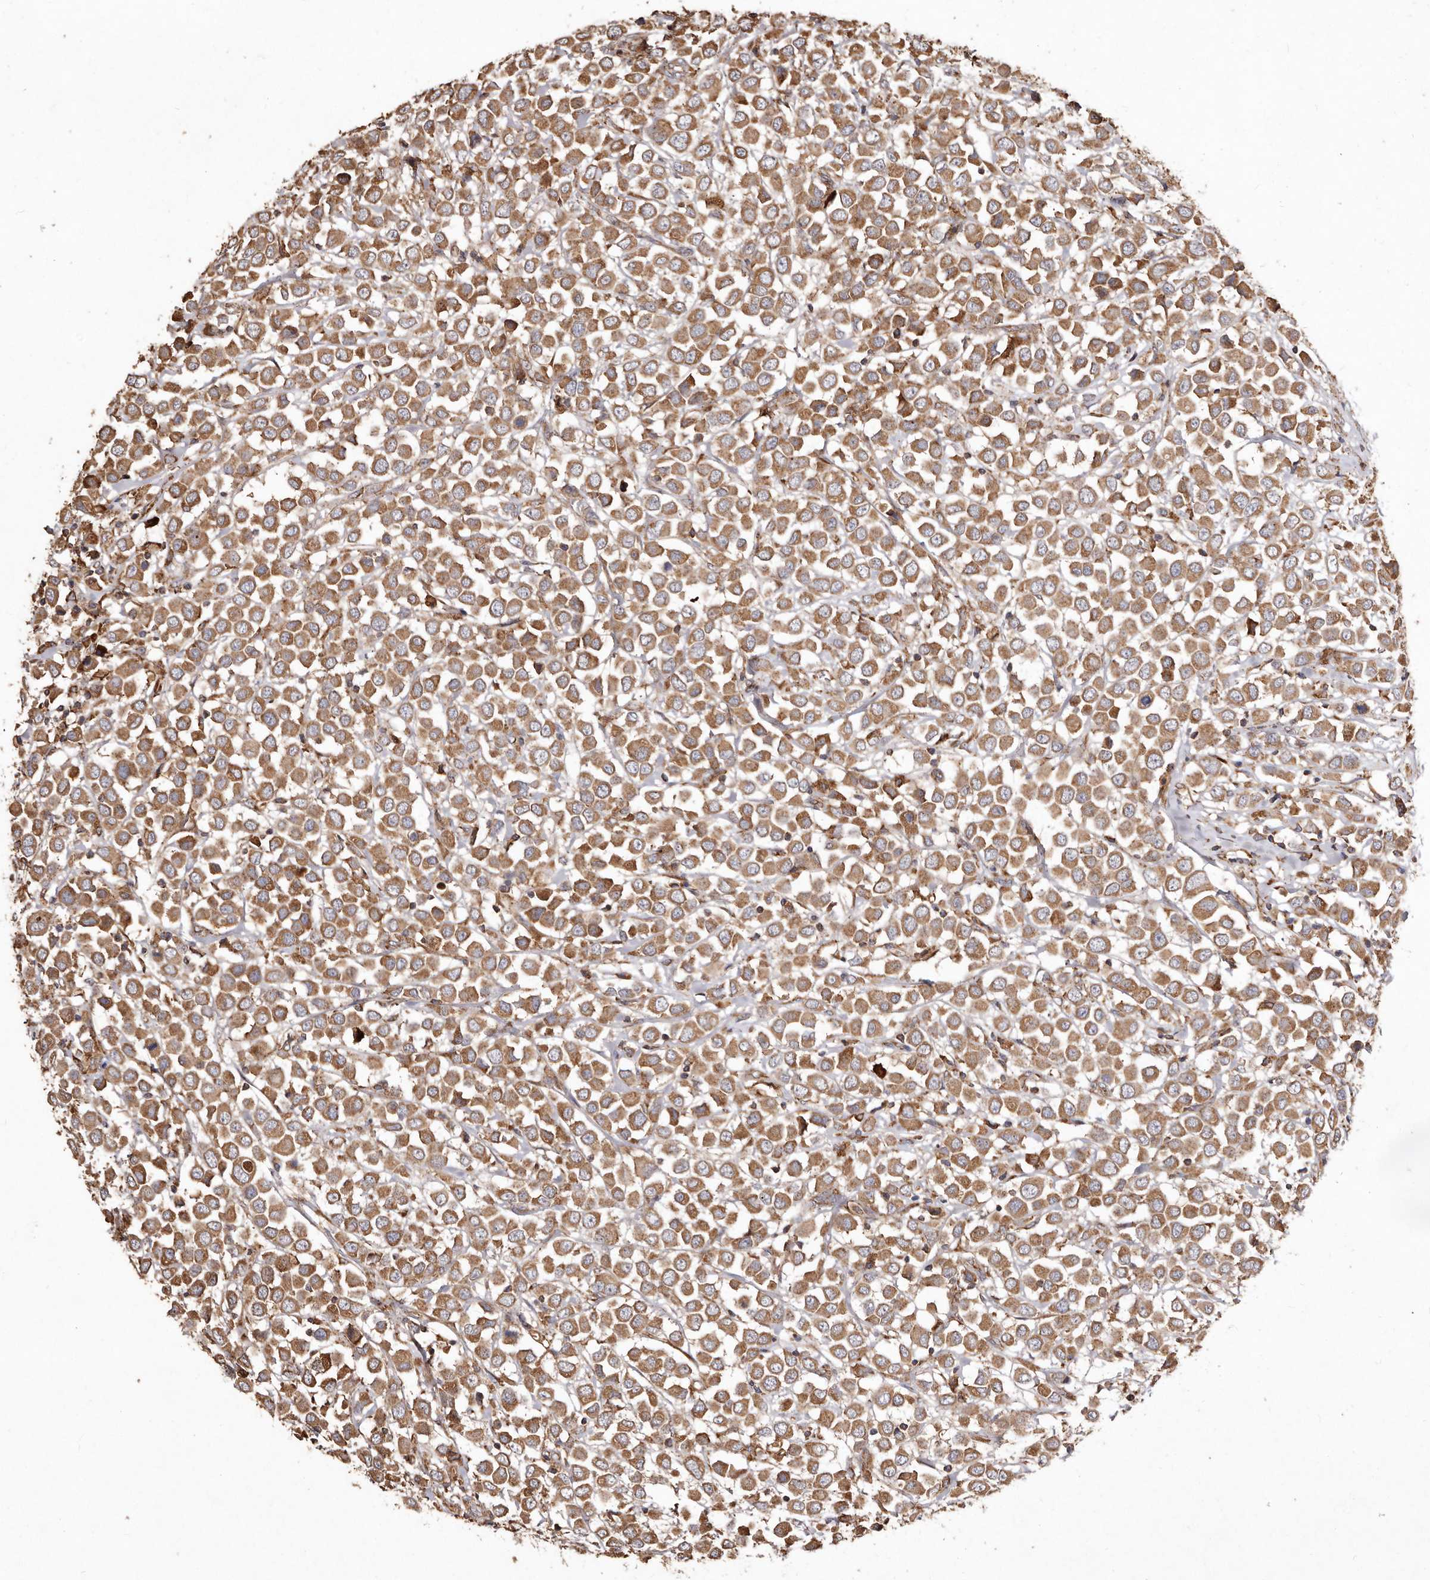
{"staining": {"intensity": "moderate", "quantity": ">75%", "location": "cytoplasmic/membranous"}, "tissue": "breast cancer", "cell_type": "Tumor cells", "image_type": "cancer", "snomed": [{"axis": "morphology", "description": "Duct carcinoma"}, {"axis": "topography", "description": "Breast"}], "caption": "A micrograph of human breast cancer stained for a protein exhibits moderate cytoplasmic/membranous brown staining in tumor cells. Using DAB (brown) and hematoxylin (blue) stains, captured at high magnification using brightfield microscopy.", "gene": "STEAP2", "patient": {"sex": "female", "age": 61}}